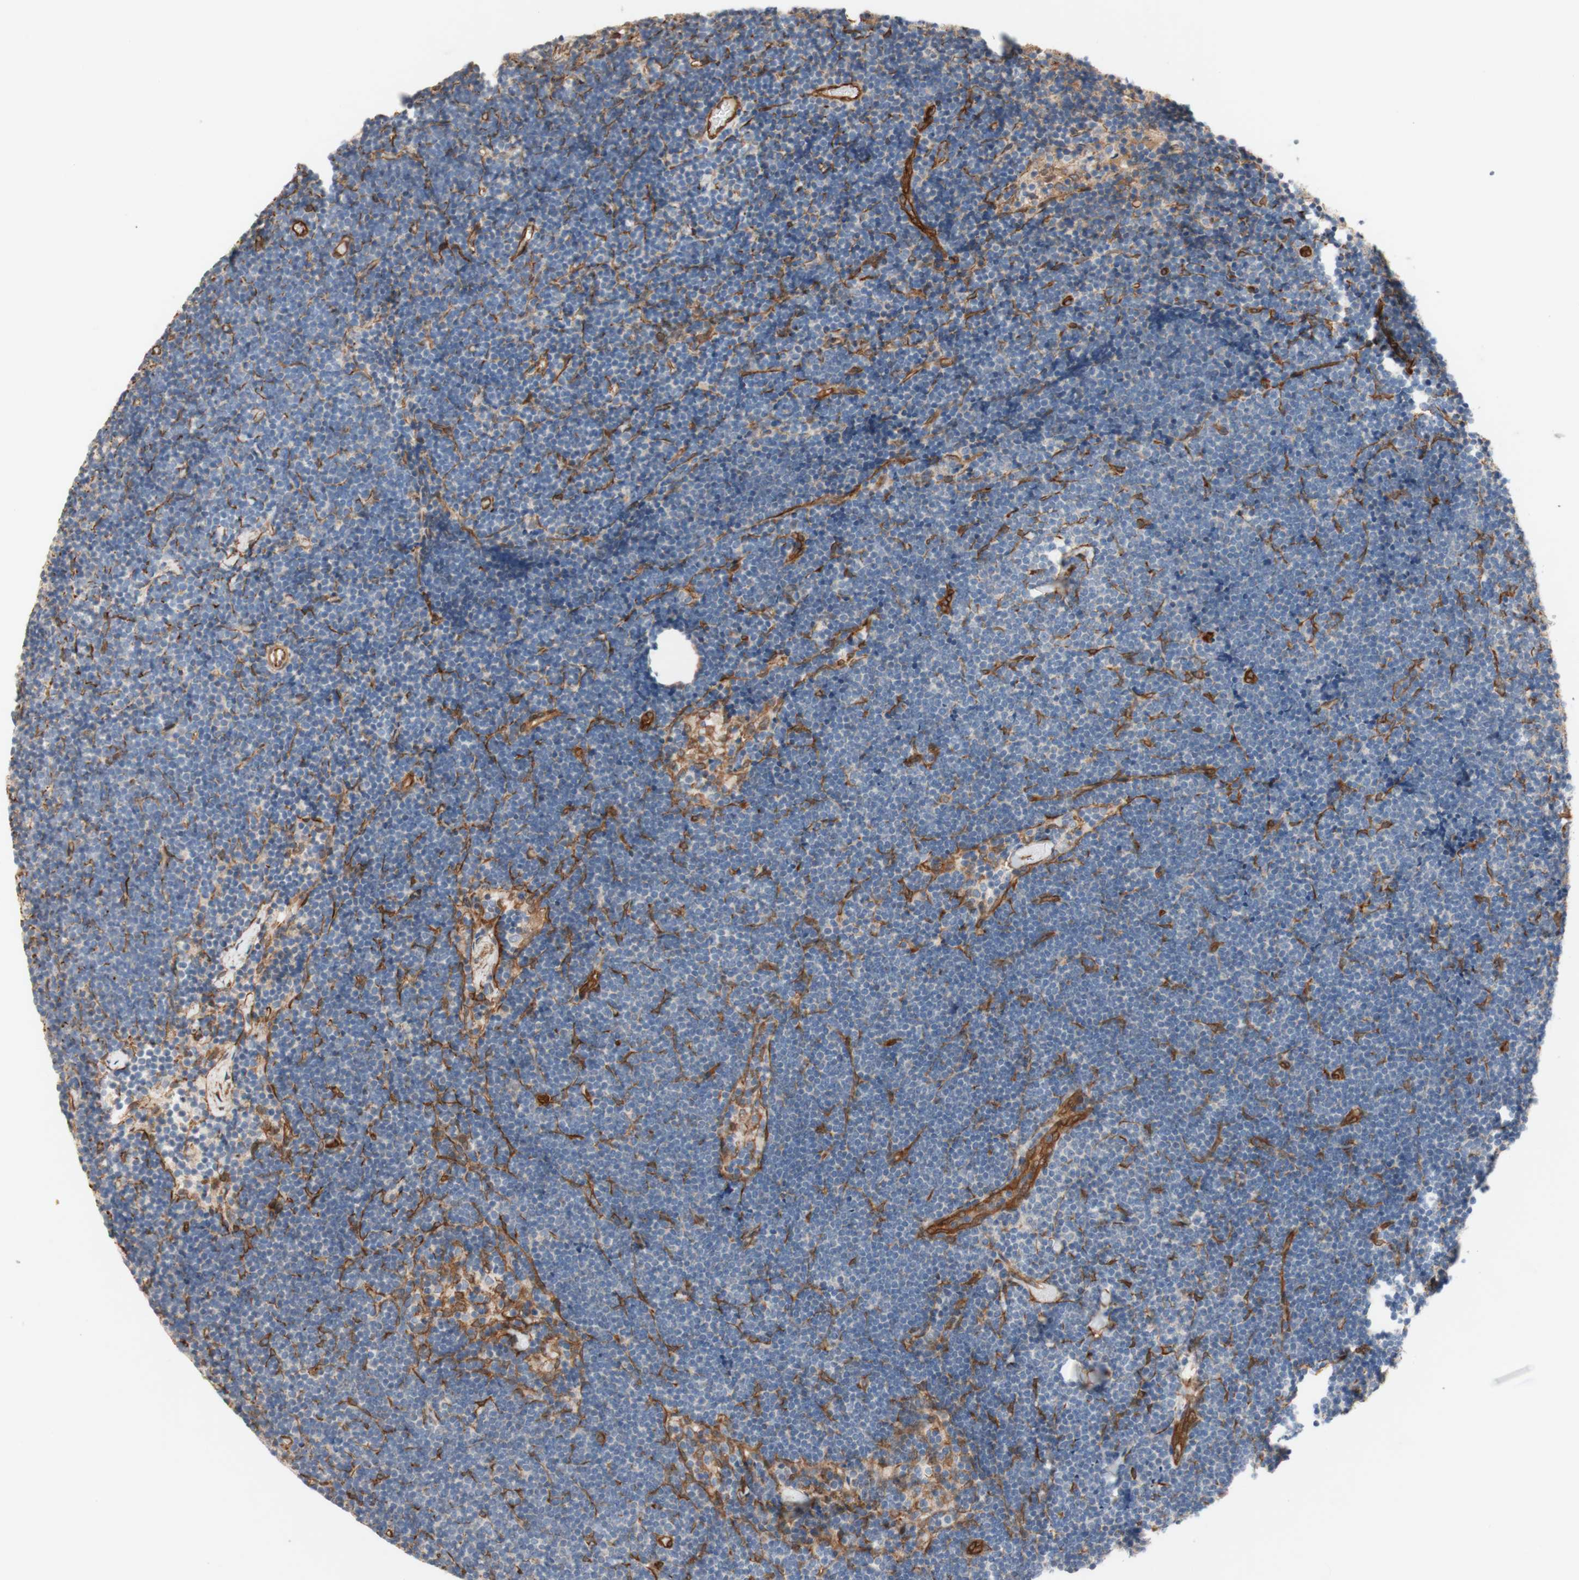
{"staining": {"intensity": "moderate", "quantity": "<25%", "location": "cytoplasmic/membranous"}, "tissue": "lymph node", "cell_type": "Germinal center cells", "image_type": "normal", "snomed": [{"axis": "morphology", "description": "Normal tissue, NOS"}, {"axis": "topography", "description": "Lymph node"}], "caption": "Immunohistochemical staining of normal lymph node demonstrates low levels of moderate cytoplasmic/membranous expression in approximately <25% of germinal center cells. Nuclei are stained in blue.", "gene": "CNN3", "patient": {"sex": "male", "age": 63}}